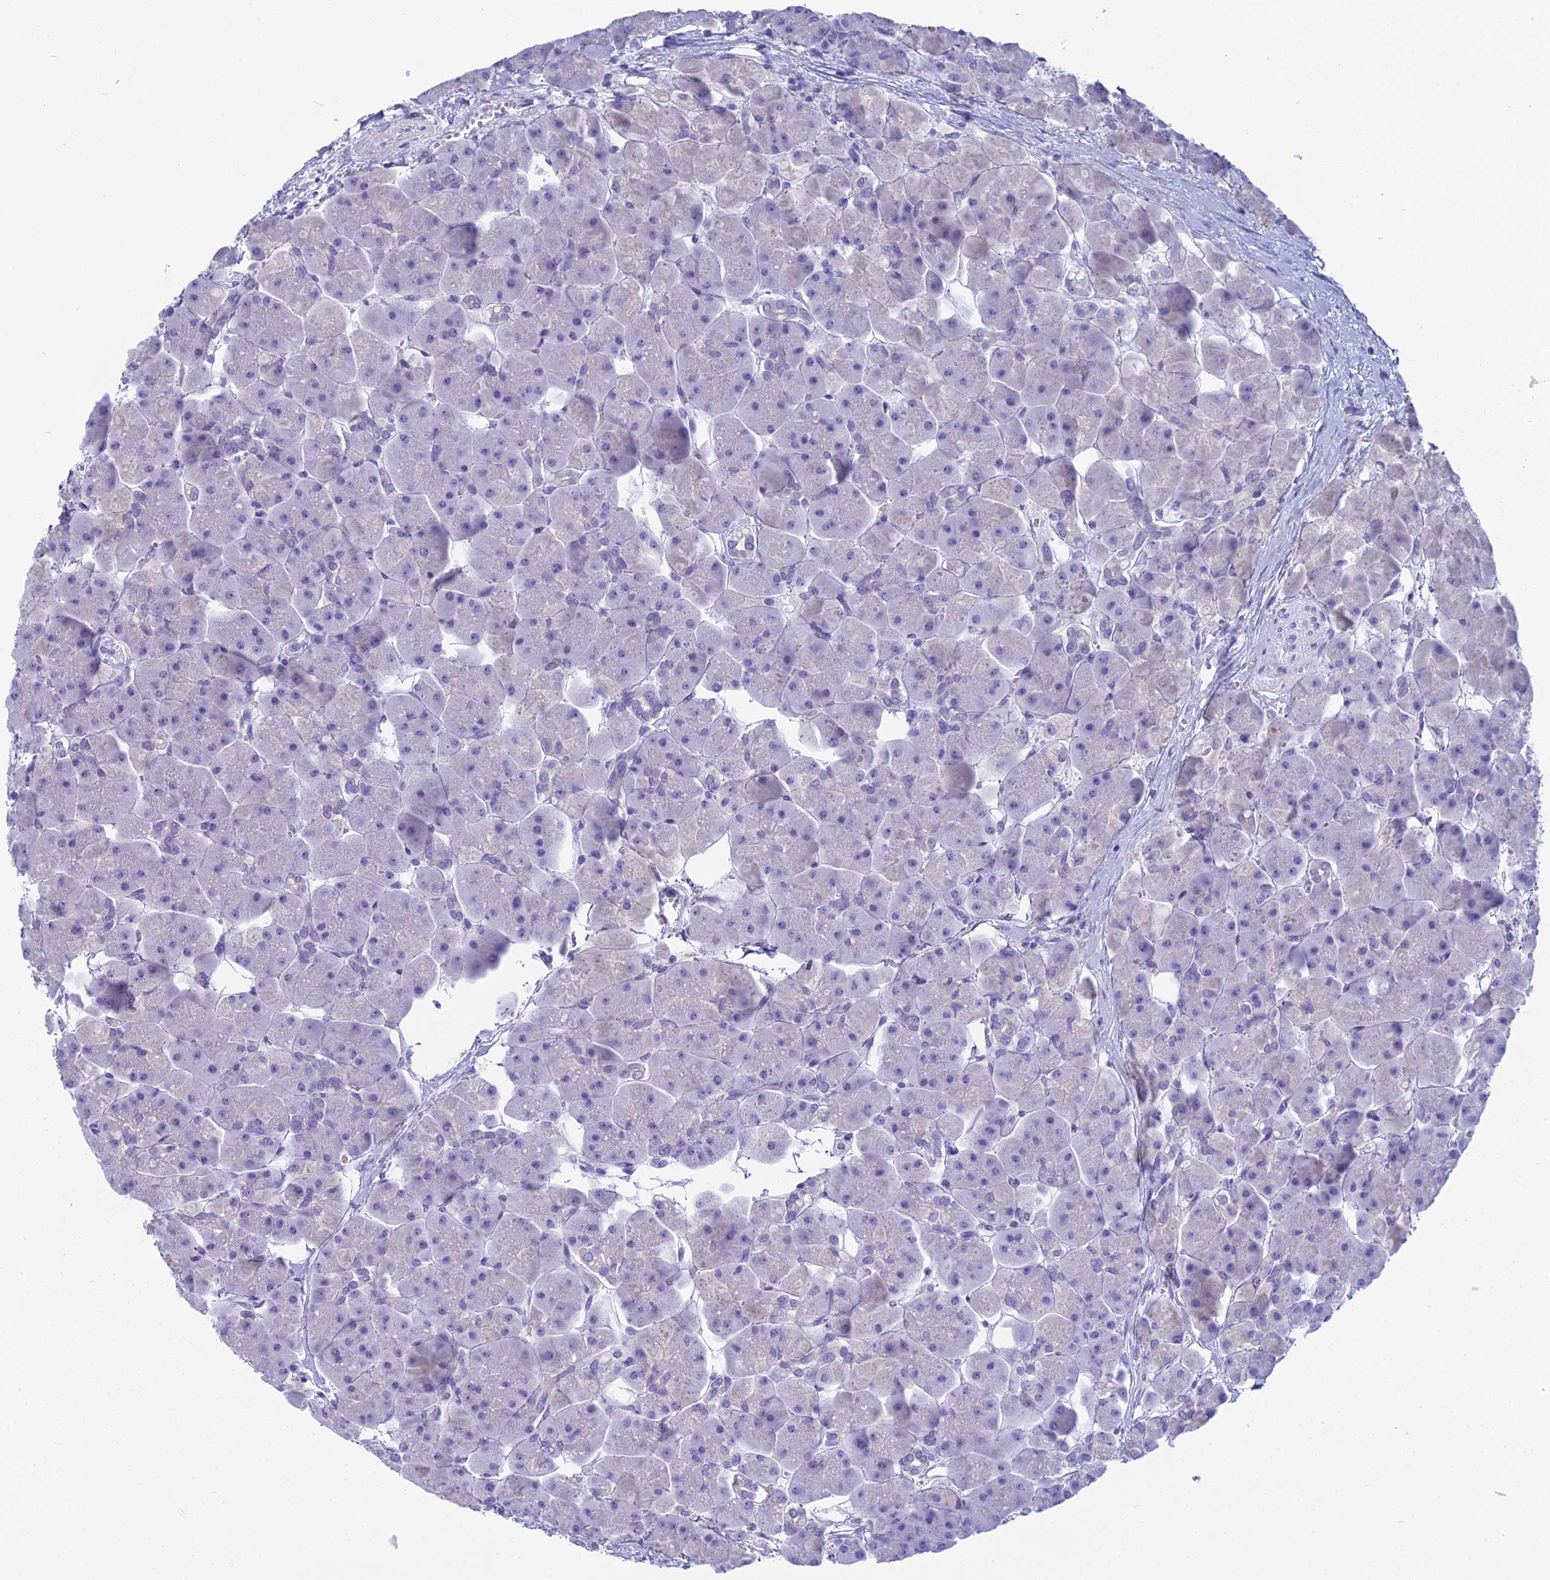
{"staining": {"intensity": "negative", "quantity": "none", "location": "none"}, "tissue": "pancreas", "cell_type": "Exocrine glandular cells", "image_type": "normal", "snomed": [{"axis": "morphology", "description": "Normal tissue, NOS"}, {"axis": "topography", "description": "Pancreas"}], "caption": "A high-resolution micrograph shows immunohistochemistry staining of normal pancreas, which demonstrates no significant staining in exocrine glandular cells.", "gene": "UNC80", "patient": {"sex": "male", "age": 66}}